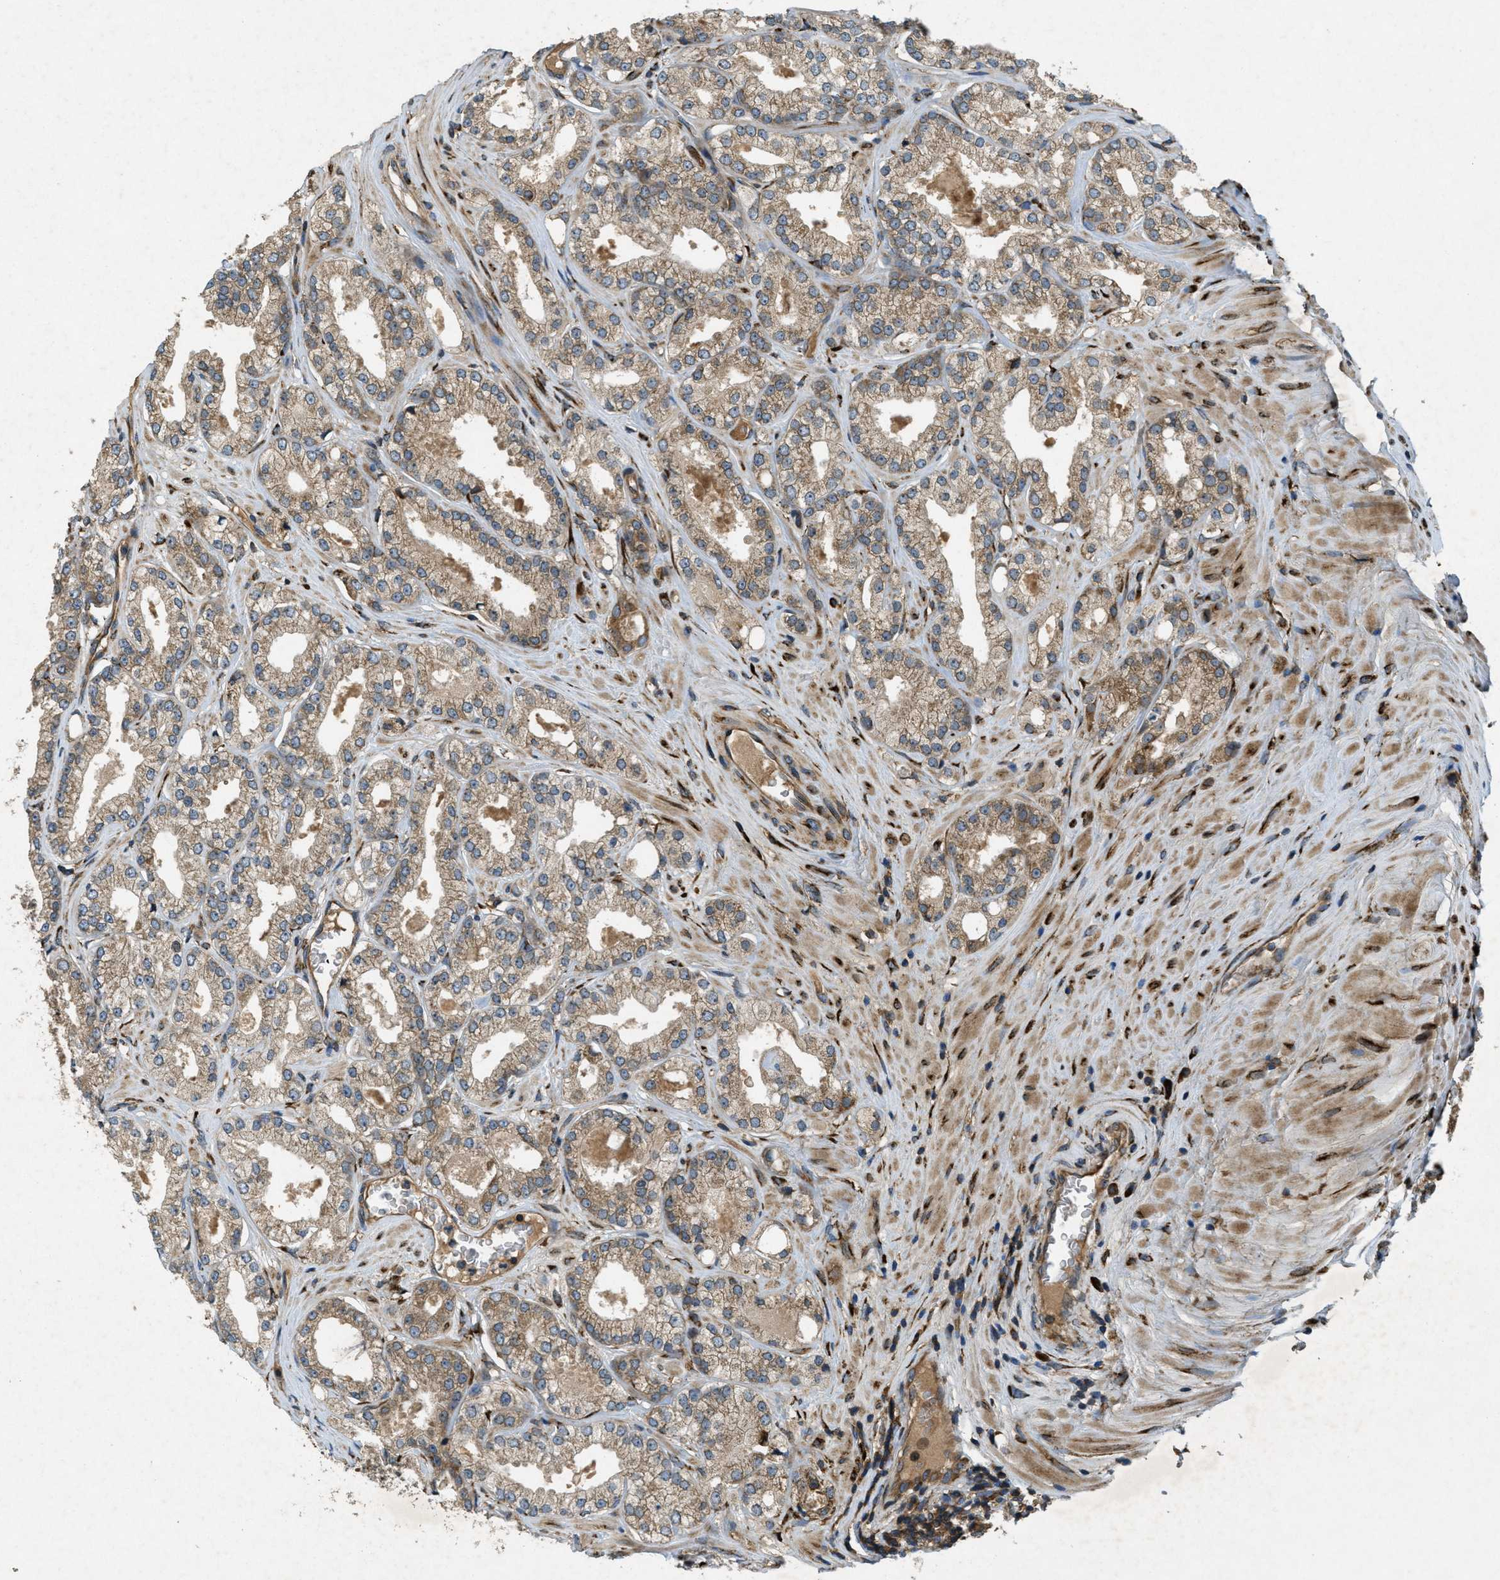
{"staining": {"intensity": "weak", "quantity": ">75%", "location": "cytoplasmic/membranous"}, "tissue": "prostate cancer", "cell_type": "Tumor cells", "image_type": "cancer", "snomed": [{"axis": "morphology", "description": "Adenocarcinoma, High grade"}, {"axis": "topography", "description": "Prostate"}], "caption": "A high-resolution photomicrograph shows immunohistochemistry (IHC) staining of prostate adenocarcinoma (high-grade), which displays weak cytoplasmic/membranous positivity in about >75% of tumor cells.", "gene": "PCDH18", "patient": {"sex": "male", "age": 71}}